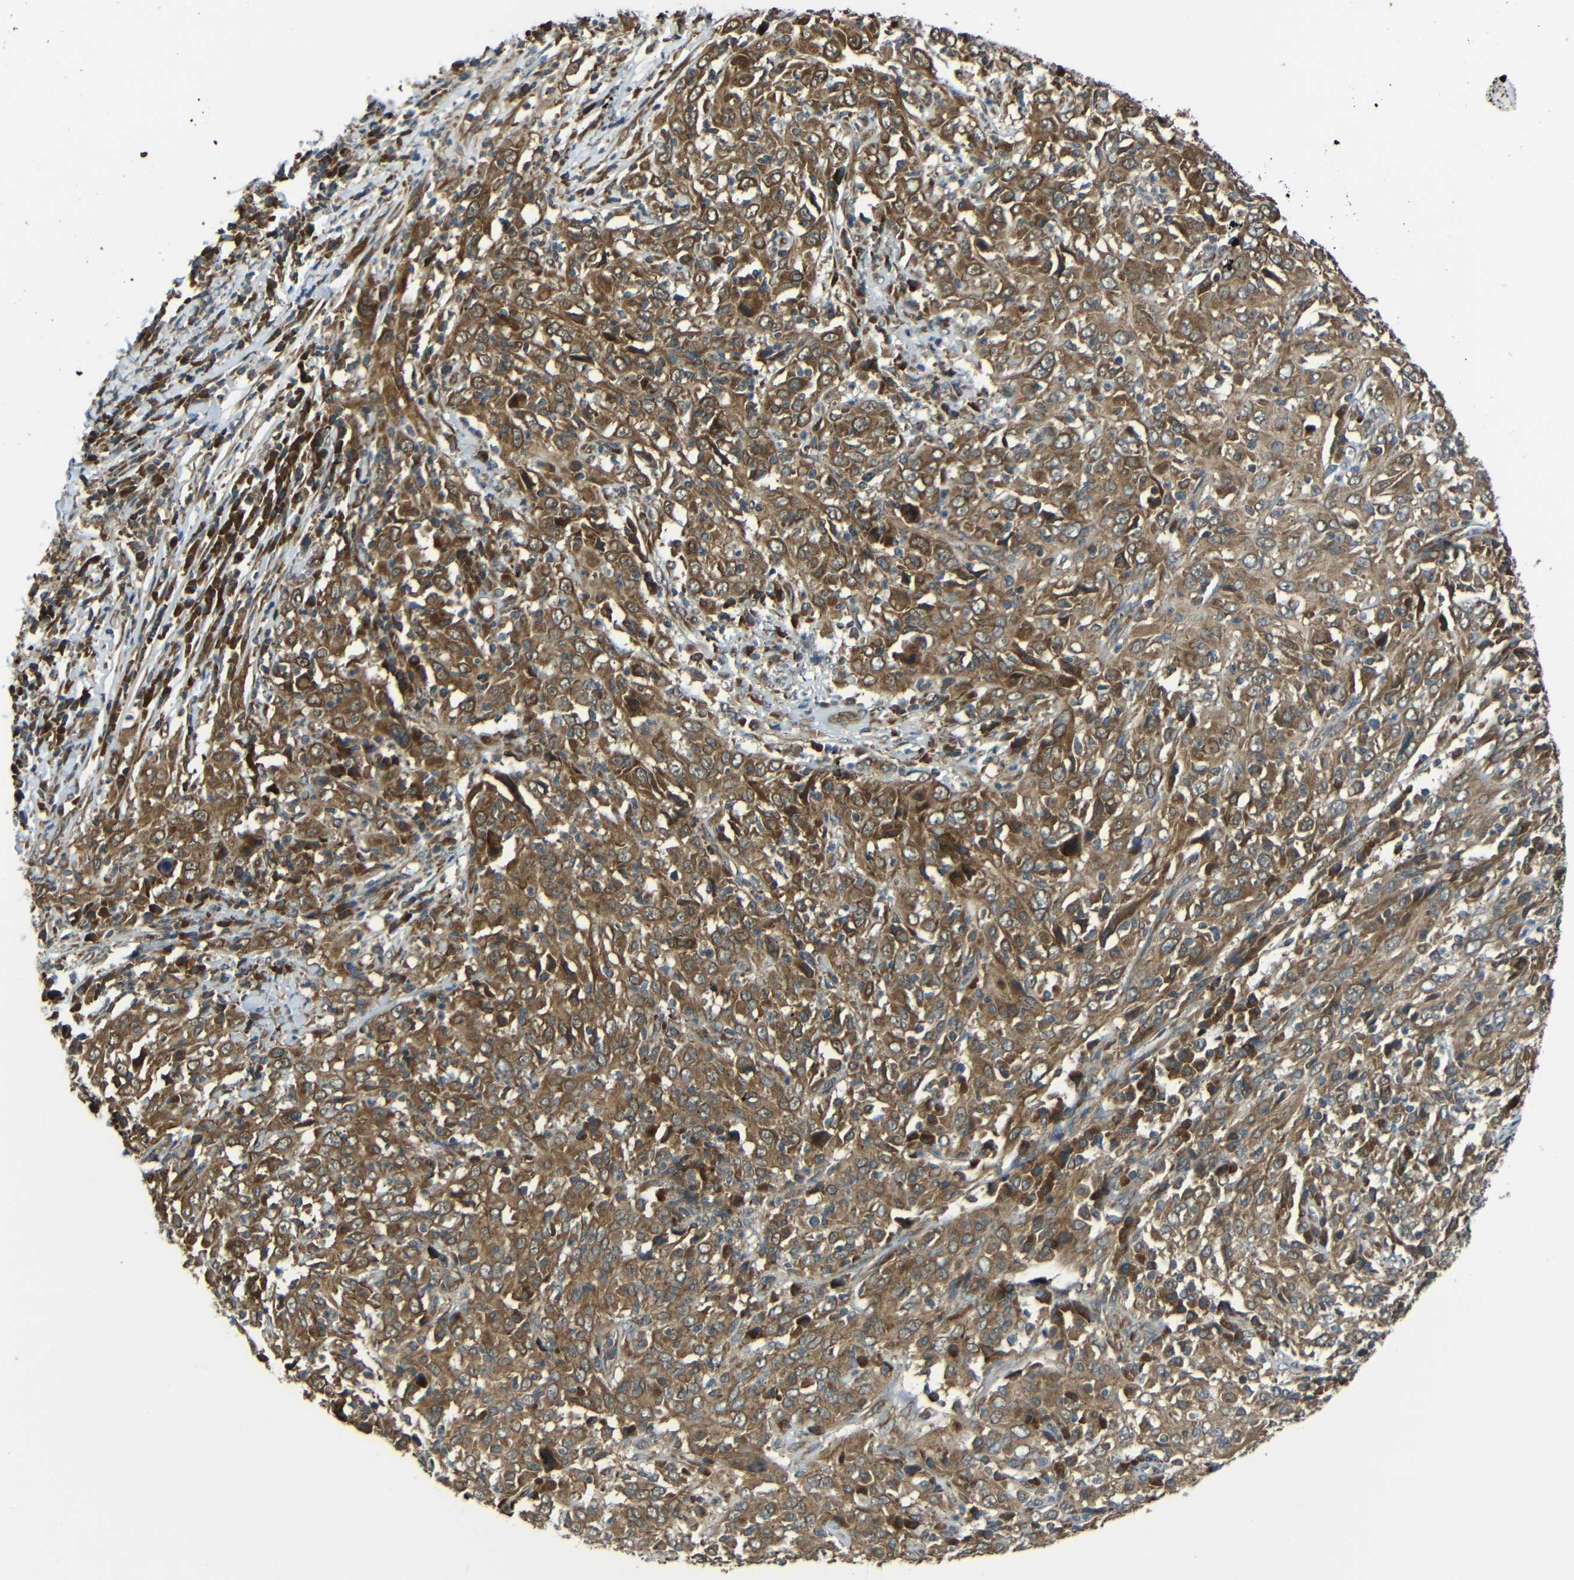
{"staining": {"intensity": "moderate", "quantity": ">75%", "location": "cytoplasmic/membranous"}, "tissue": "cervical cancer", "cell_type": "Tumor cells", "image_type": "cancer", "snomed": [{"axis": "morphology", "description": "Squamous cell carcinoma, NOS"}, {"axis": "topography", "description": "Cervix"}], "caption": "The immunohistochemical stain labels moderate cytoplasmic/membranous staining in tumor cells of squamous cell carcinoma (cervical) tissue. (Stains: DAB (3,3'-diaminobenzidine) in brown, nuclei in blue, Microscopy: brightfield microscopy at high magnification).", "gene": "VAPB", "patient": {"sex": "female", "age": 46}}